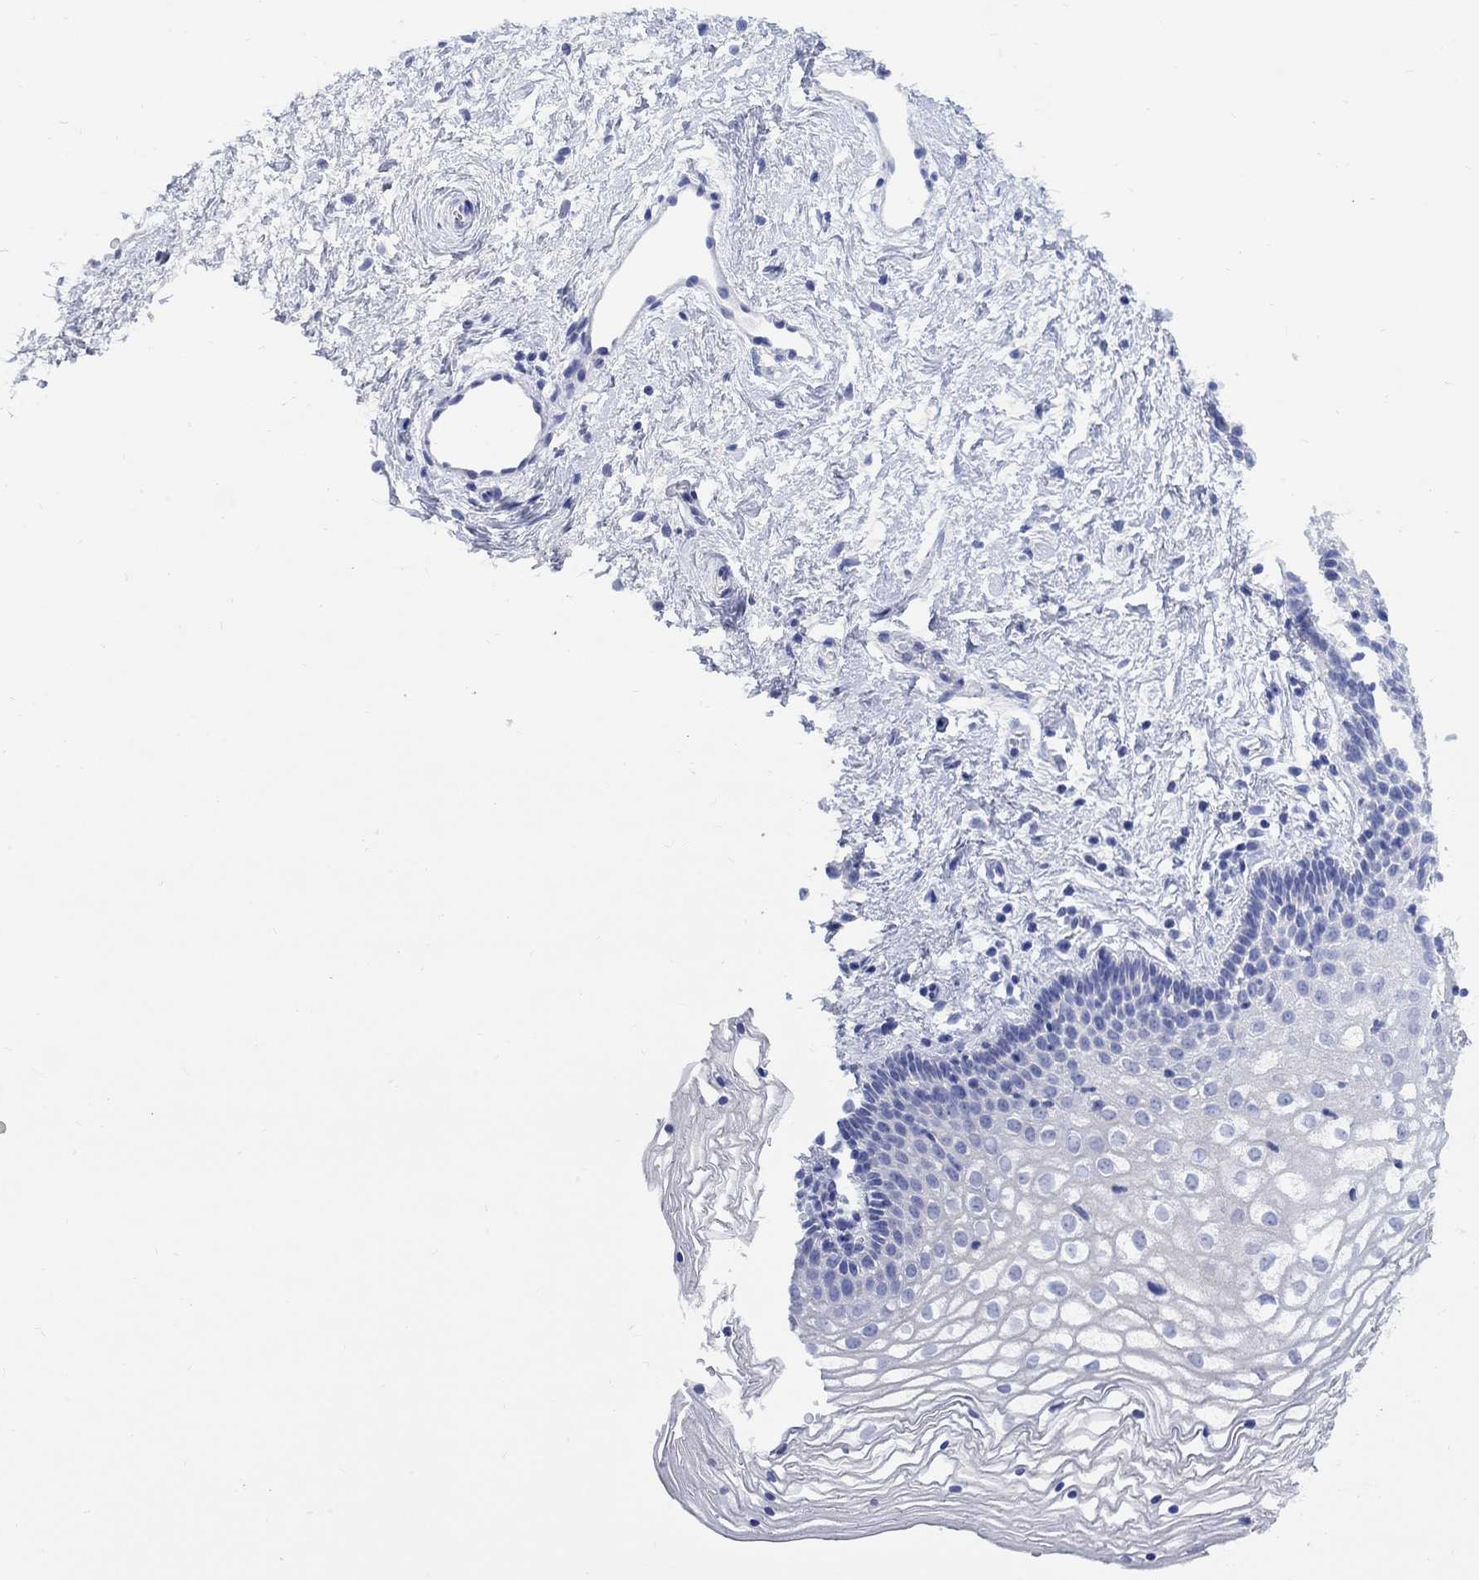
{"staining": {"intensity": "negative", "quantity": "none", "location": "none"}, "tissue": "vagina", "cell_type": "Squamous epithelial cells", "image_type": "normal", "snomed": [{"axis": "morphology", "description": "Normal tissue, NOS"}, {"axis": "topography", "description": "Vagina"}], "caption": "This is an immunohistochemistry (IHC) histopathology image of normal vagina. There is no staining in squamous epithelial cells.", "gene": "MYL1", "patient": {"sex": "female", "age": 36}}